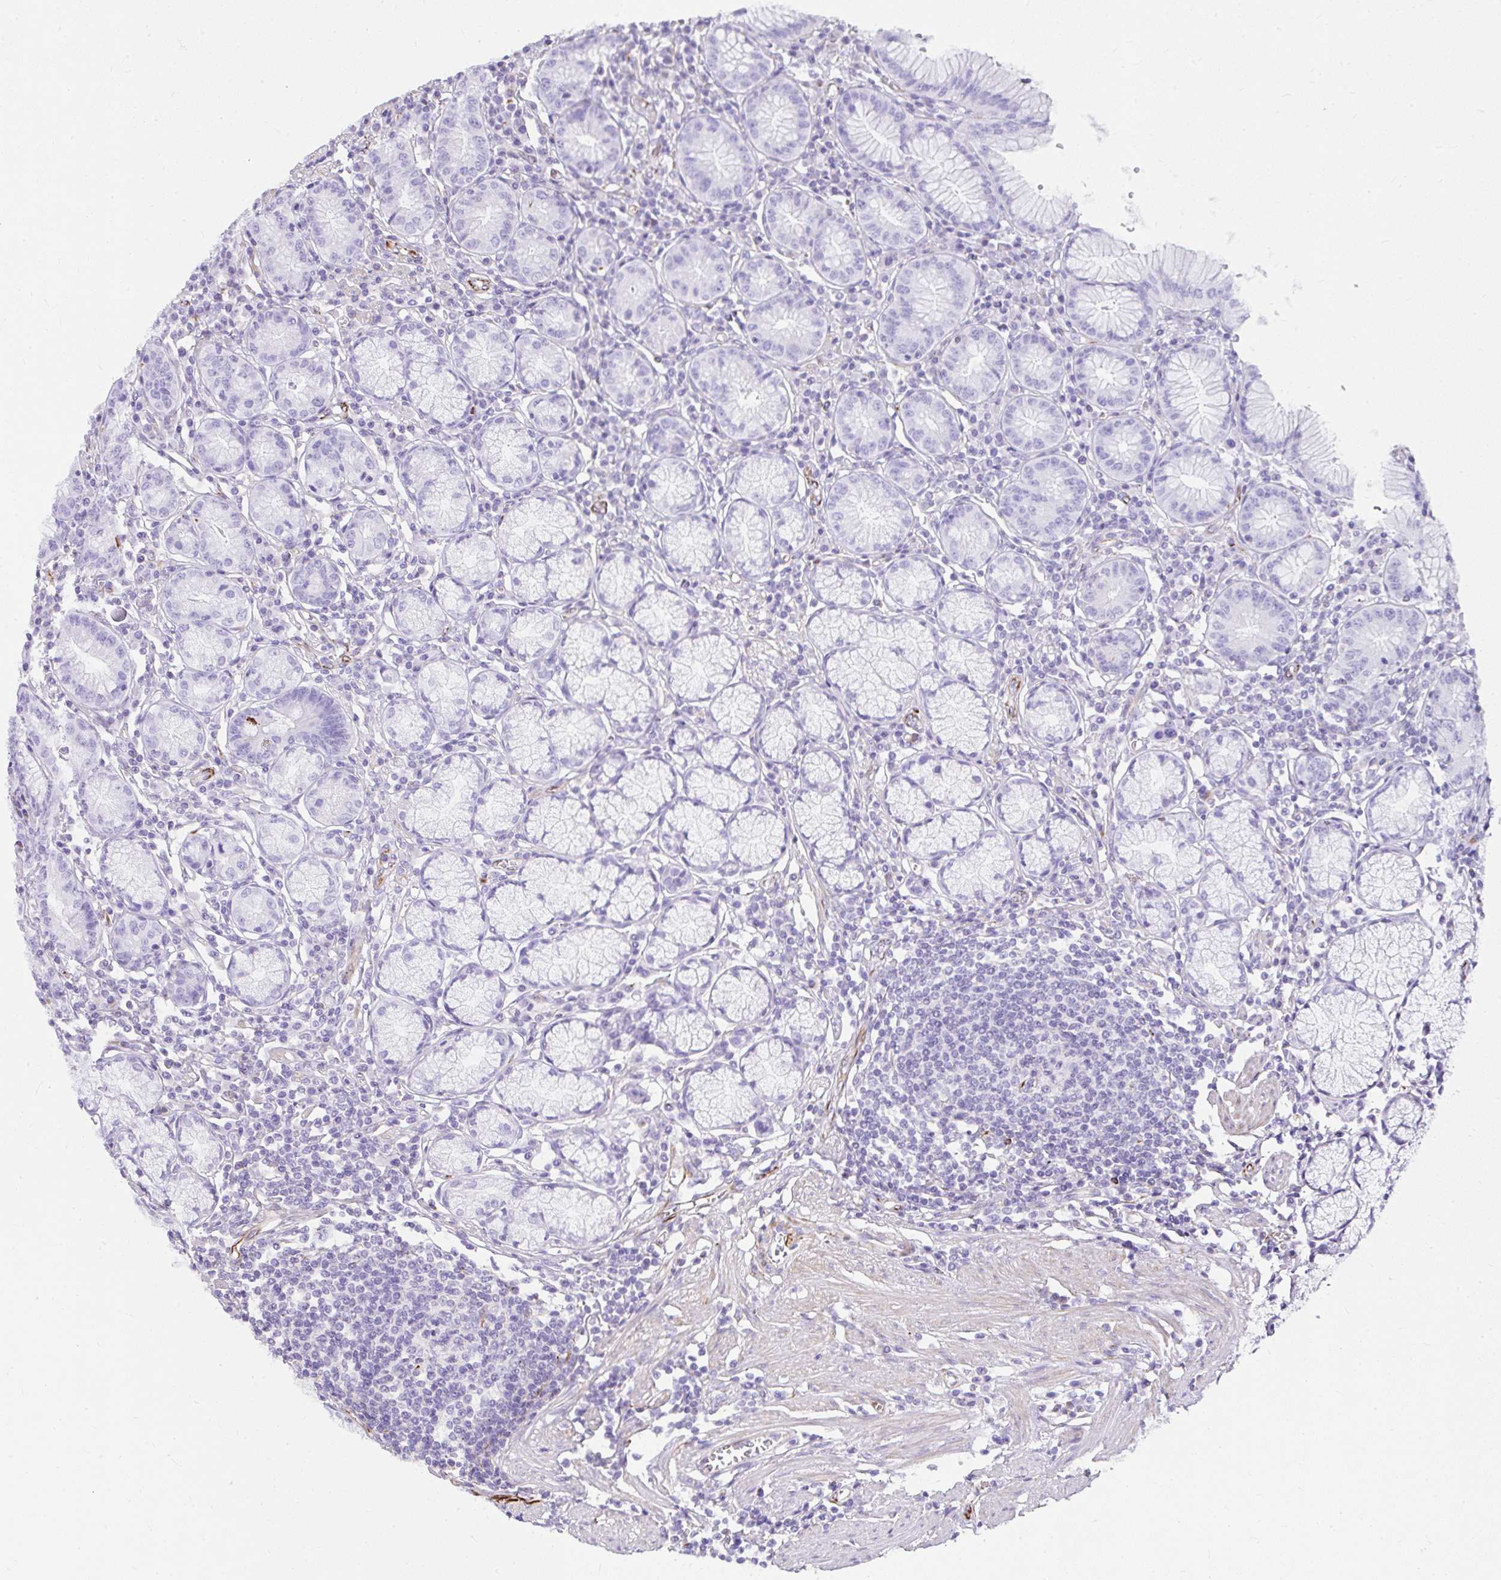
{"staining": {"intensity": "negative", "quantity": "none", "location": "none"}, "tissue": "stomach", "cell_type": "Glandular cells", "image_type": "normal", "snomed": [{"axis": "morphology", "description": "Normal tissue, NOS"}, {"axis": "topography", "description": "Stomach"}], "caption": "IHC photomicrograph of normal stomach stained for a protein (brown), which reveals no expression in glandular cells.", "gene": "DEPDC5", "patient": {"sex": "male", "age": 55}}